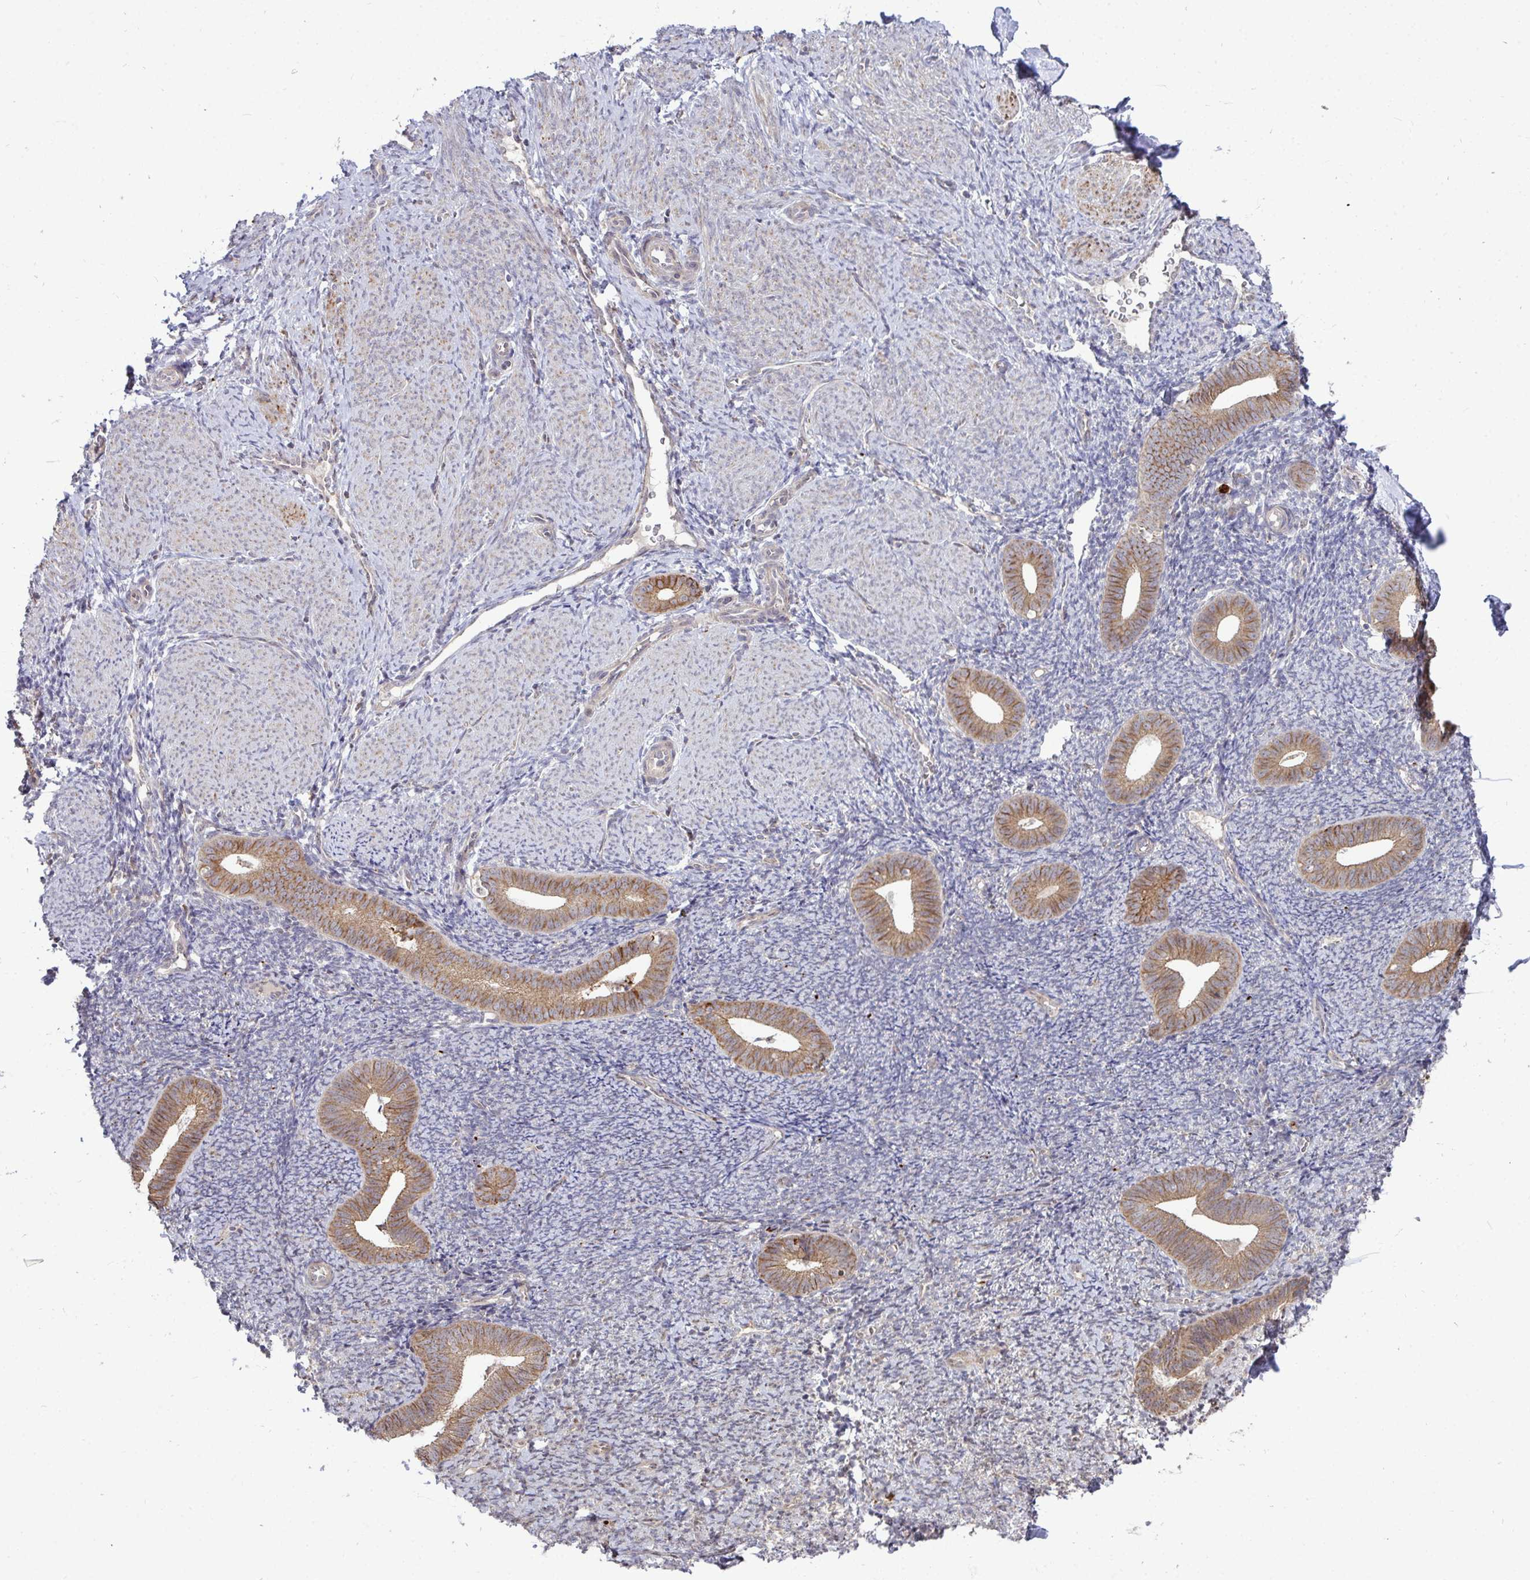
{"staining": {"intensity": "negative", "quantity": "none", "location": "none"}, "tissue": "endometrium", "cell_type": "Cells in endometrial stroma", "image_type": "normal", "snomed": [{"axis": "morphology", "description": "Normal tissue, NOS"}, {"axis": "topography", "description": "Endometrium"}], "caption": "Cells in endometrial stroma are negative for protein expression in normal human endometrium. The staining was performed using DAB to visualize the protein expression in brown, while the nuclei were stained in blue with hematoxylin (Magnification: 20x).", "gene": "TRIM44", "patient": {"sex": "female", "age": 39}}